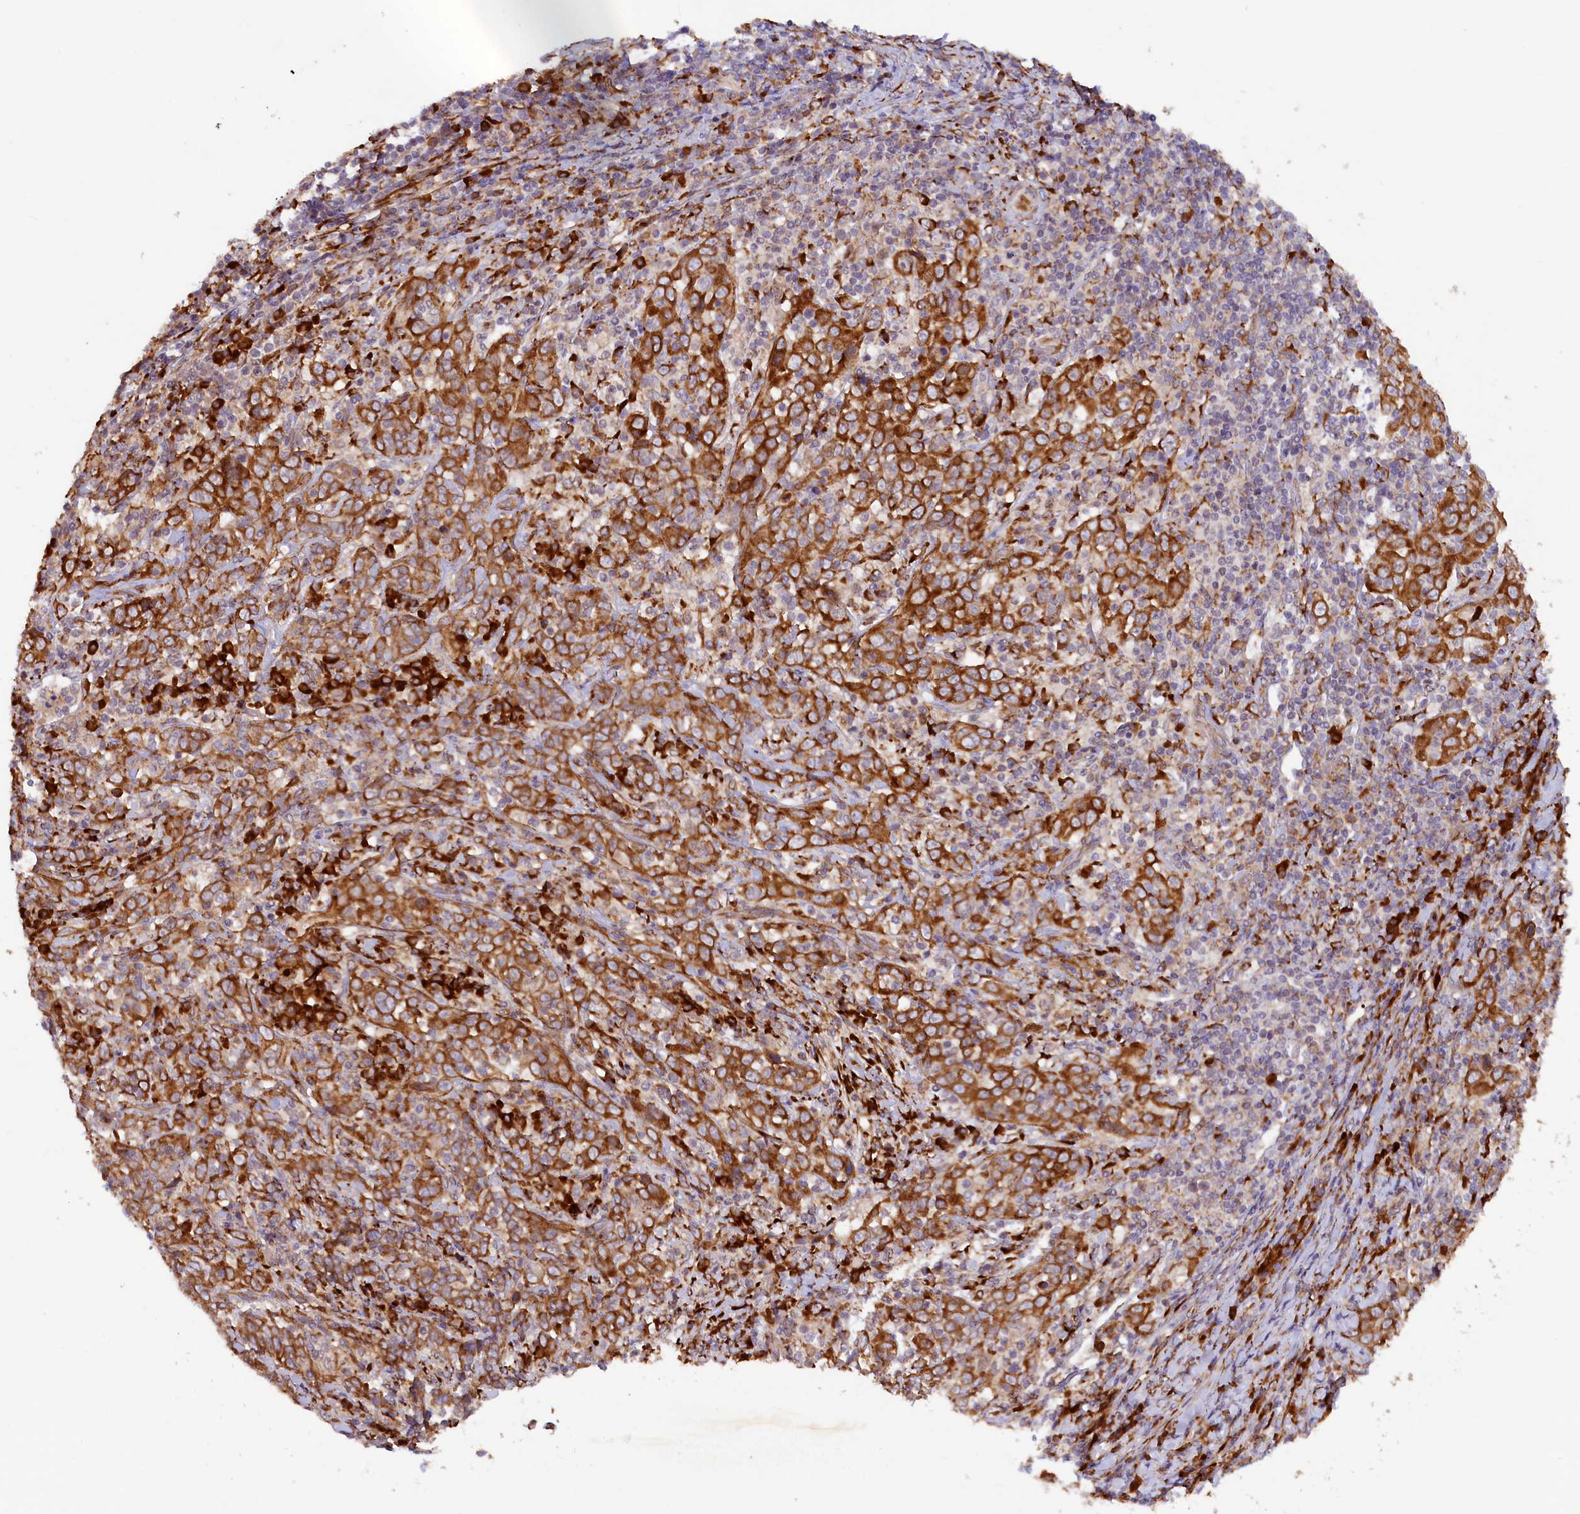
{"staining": {"intensity": "strong", "quantity": ">75%", "location": "cytoplasmic/membranous"}, "tissue": "cervical cancer", "cell_type": "Tumor cells", "image_type": "cancer", "snomed": [{"axis": "morphology", "description": "Squamous cell carcinoma, NOS"}, {"axis": "topography", "description": "Cervix"}], "caption": "Immunohistochemical staining of human cervical cancer demonstrates strong cytoplasmic/membranous protein positivity in approximately >75% of tumor cells.", "gene": "SSC5D", "patient": {"sex": "female", "age": 46}}